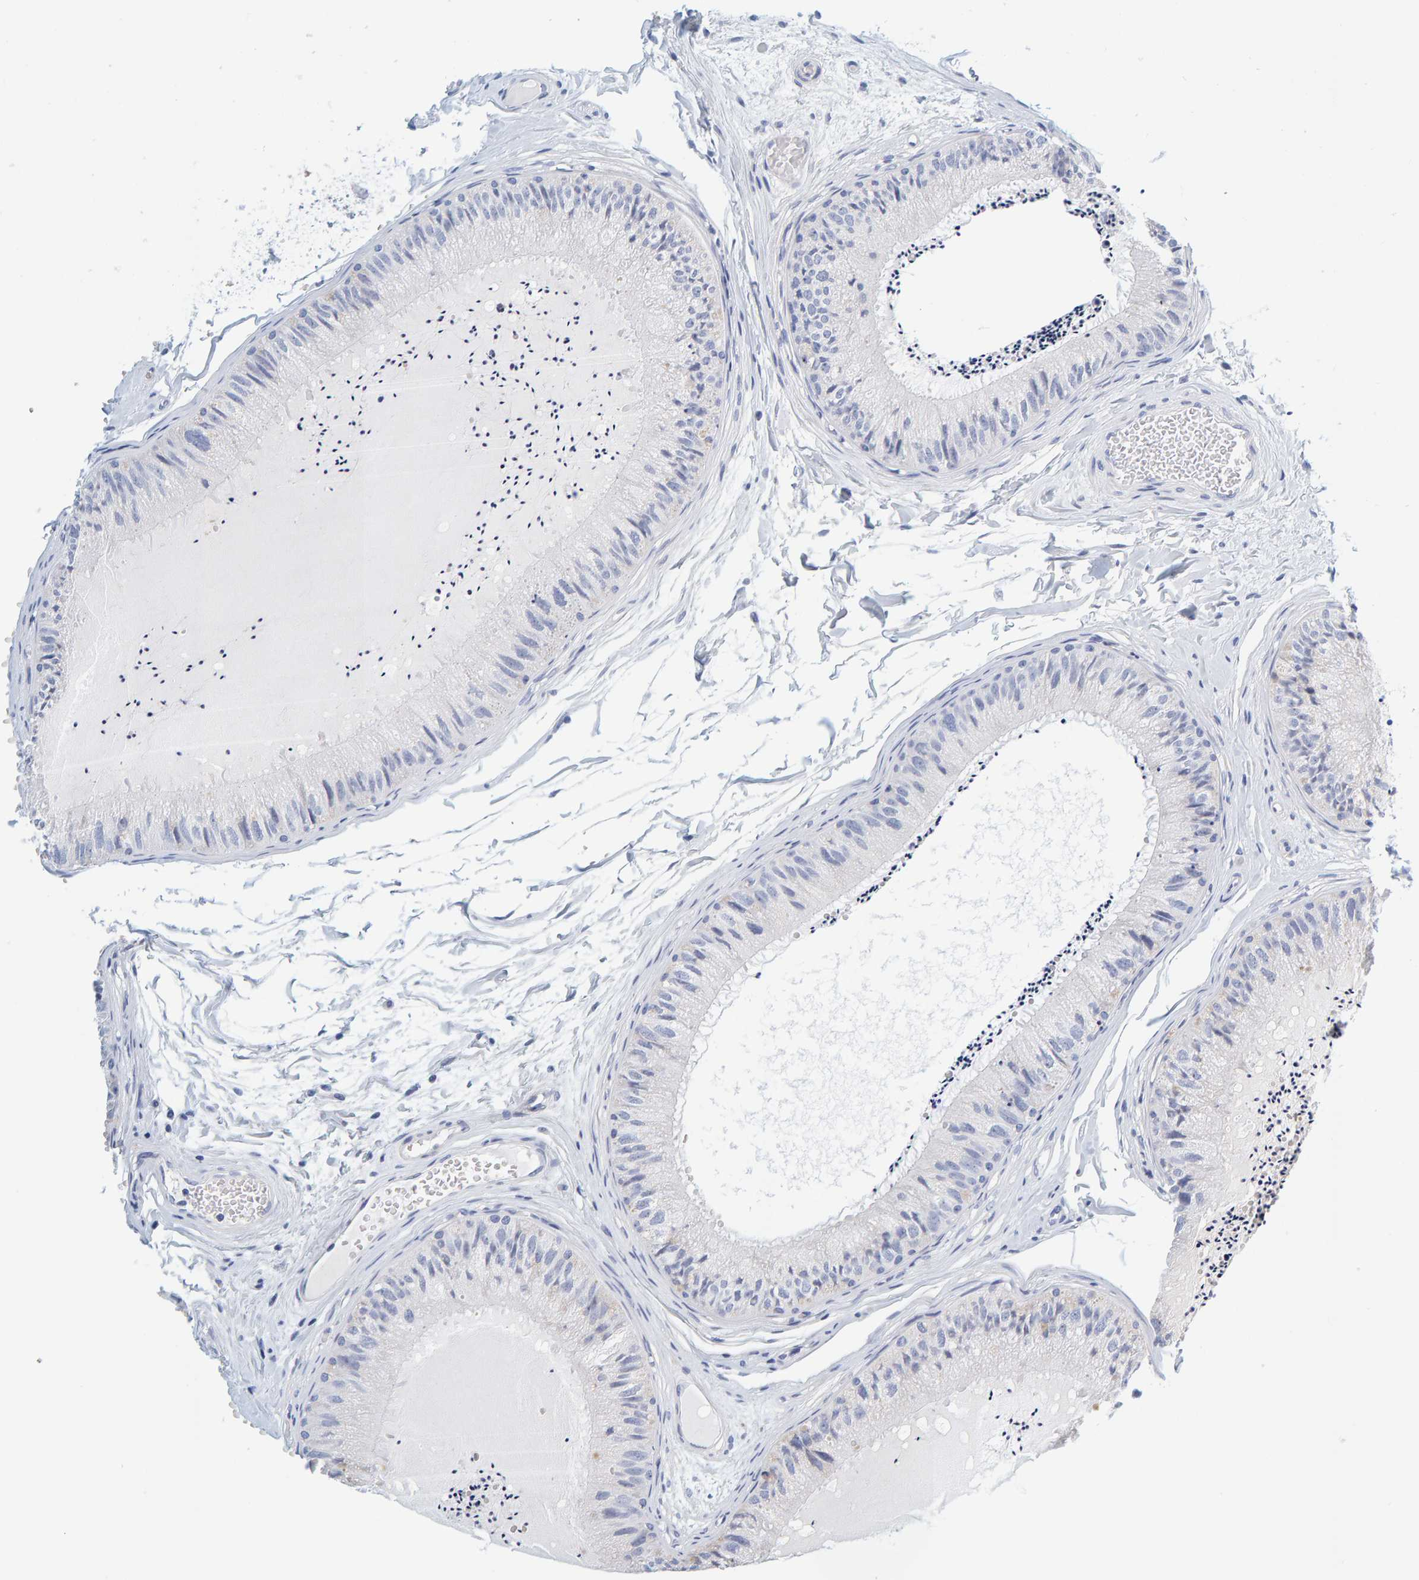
{"staining": {"intensity": "negative", "quantity": "none", "location": "none"}, "tissue": "epididymis", "cell_type": "Glandular cells", "image_type": "normal", "snomed": [{"axis": "morphology", "description": "Normal tissue, NOS"}, {"axis": "topography", "description": "Epididymis"}], "caption": "This is a histopathology image of immunohistochemistry (IHC) staining of normal epididymis, which shows no staining in glandular cells.", "gene": "MOG", "patient": {"sex": "male", "age": 31}}